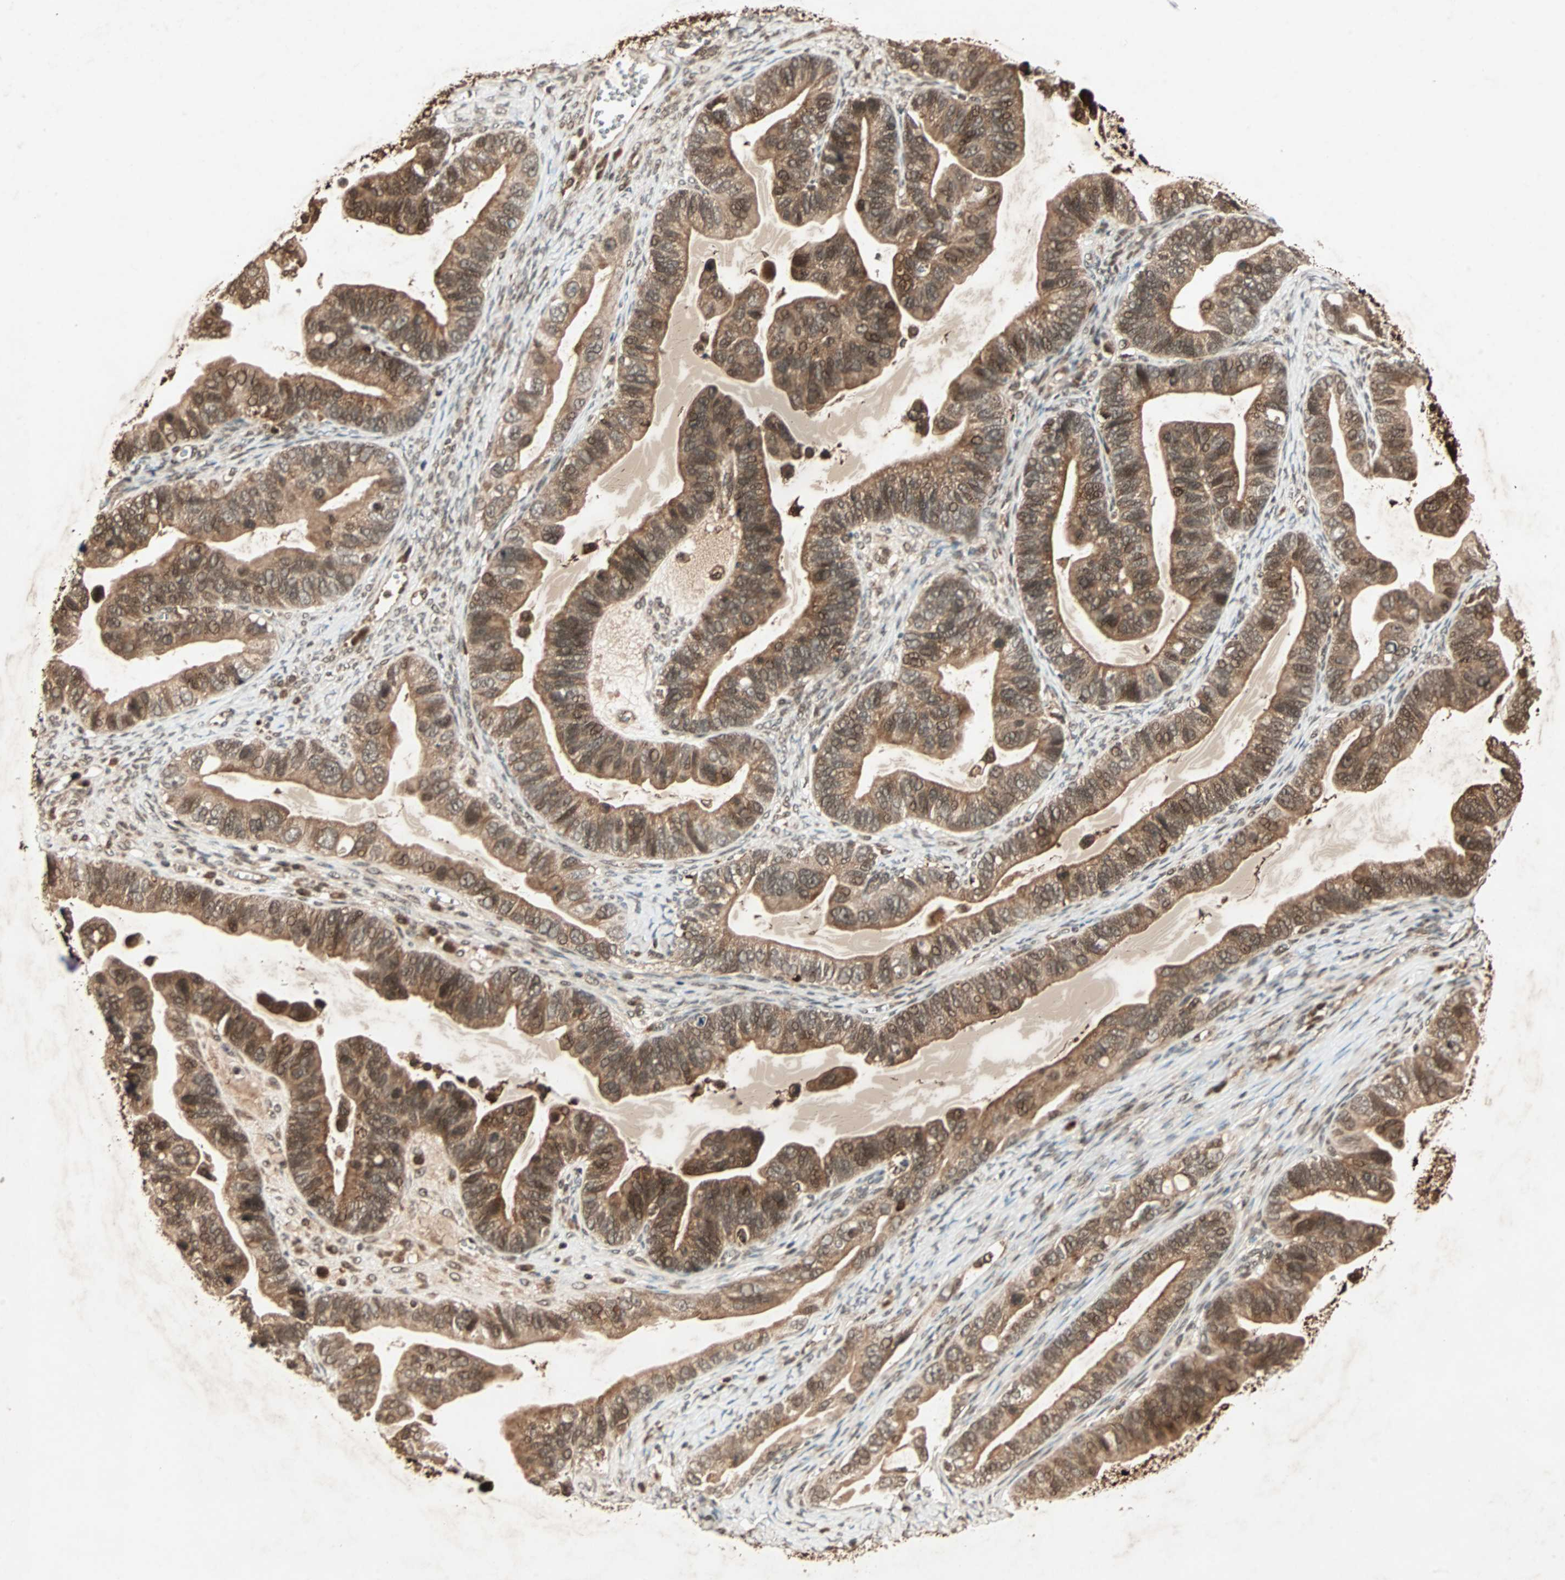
{"staining": {"intensity": "moderate", "quantity": ">75%", "location": "cytoplasmic/membranous,nuclear"}, "tissue": "ovarian cancer", "cell_type": "Tumor cells", "image_type": "cancer", "snomed": [{"axis": "morphology", "description": "Cystadenocarcinoma, serous, NOS"}, {"axis": "topography", "description": "Ovary"}], "caption": "Ovarian cancer stained with a brown dye shows moderate cytoplasmic/membranous and nuclear positive staining in about >75% of tumor cells.", "gene": "RFFL", "patient": {"sex": "female", "age": 56}}